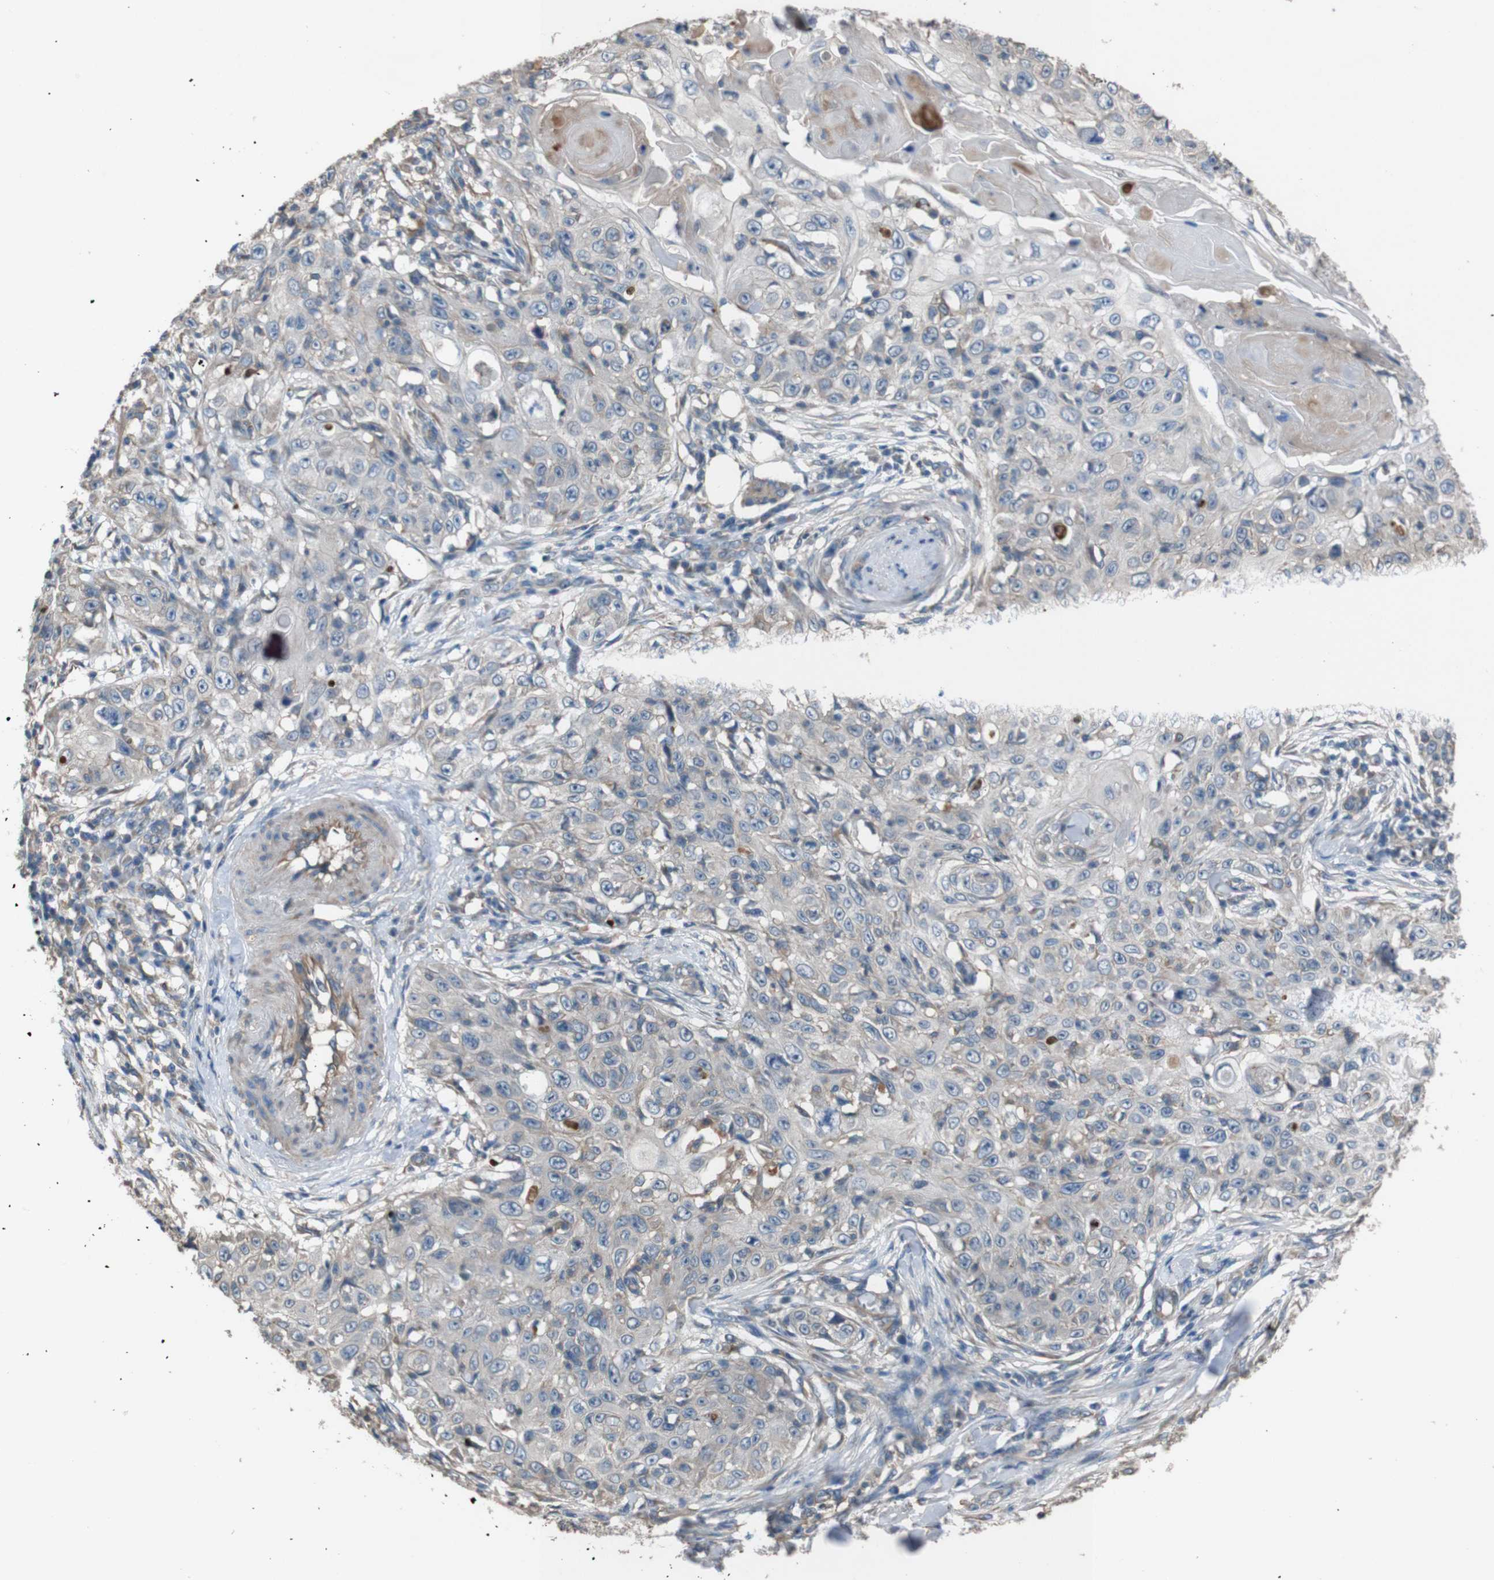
{"staining": {"intensity": "negative", "quantity": "none", "location": "none"}, "tissue": "skin cancer", "cell_type": "Tumor cells", "image_type": "cancer", "snomed": [{"axis": "morphology", "description": "Squamous cell carcinoma, NOS"}, {"axis": "topography", "description": "Skin"}], "caption": "Squamous cell carcinoma (skin) was stained to show a protein in brown. There is no significant expression in tumor cells.", "gene": "NAALADL2", "patient": {"sex": "male", "age": 86}}